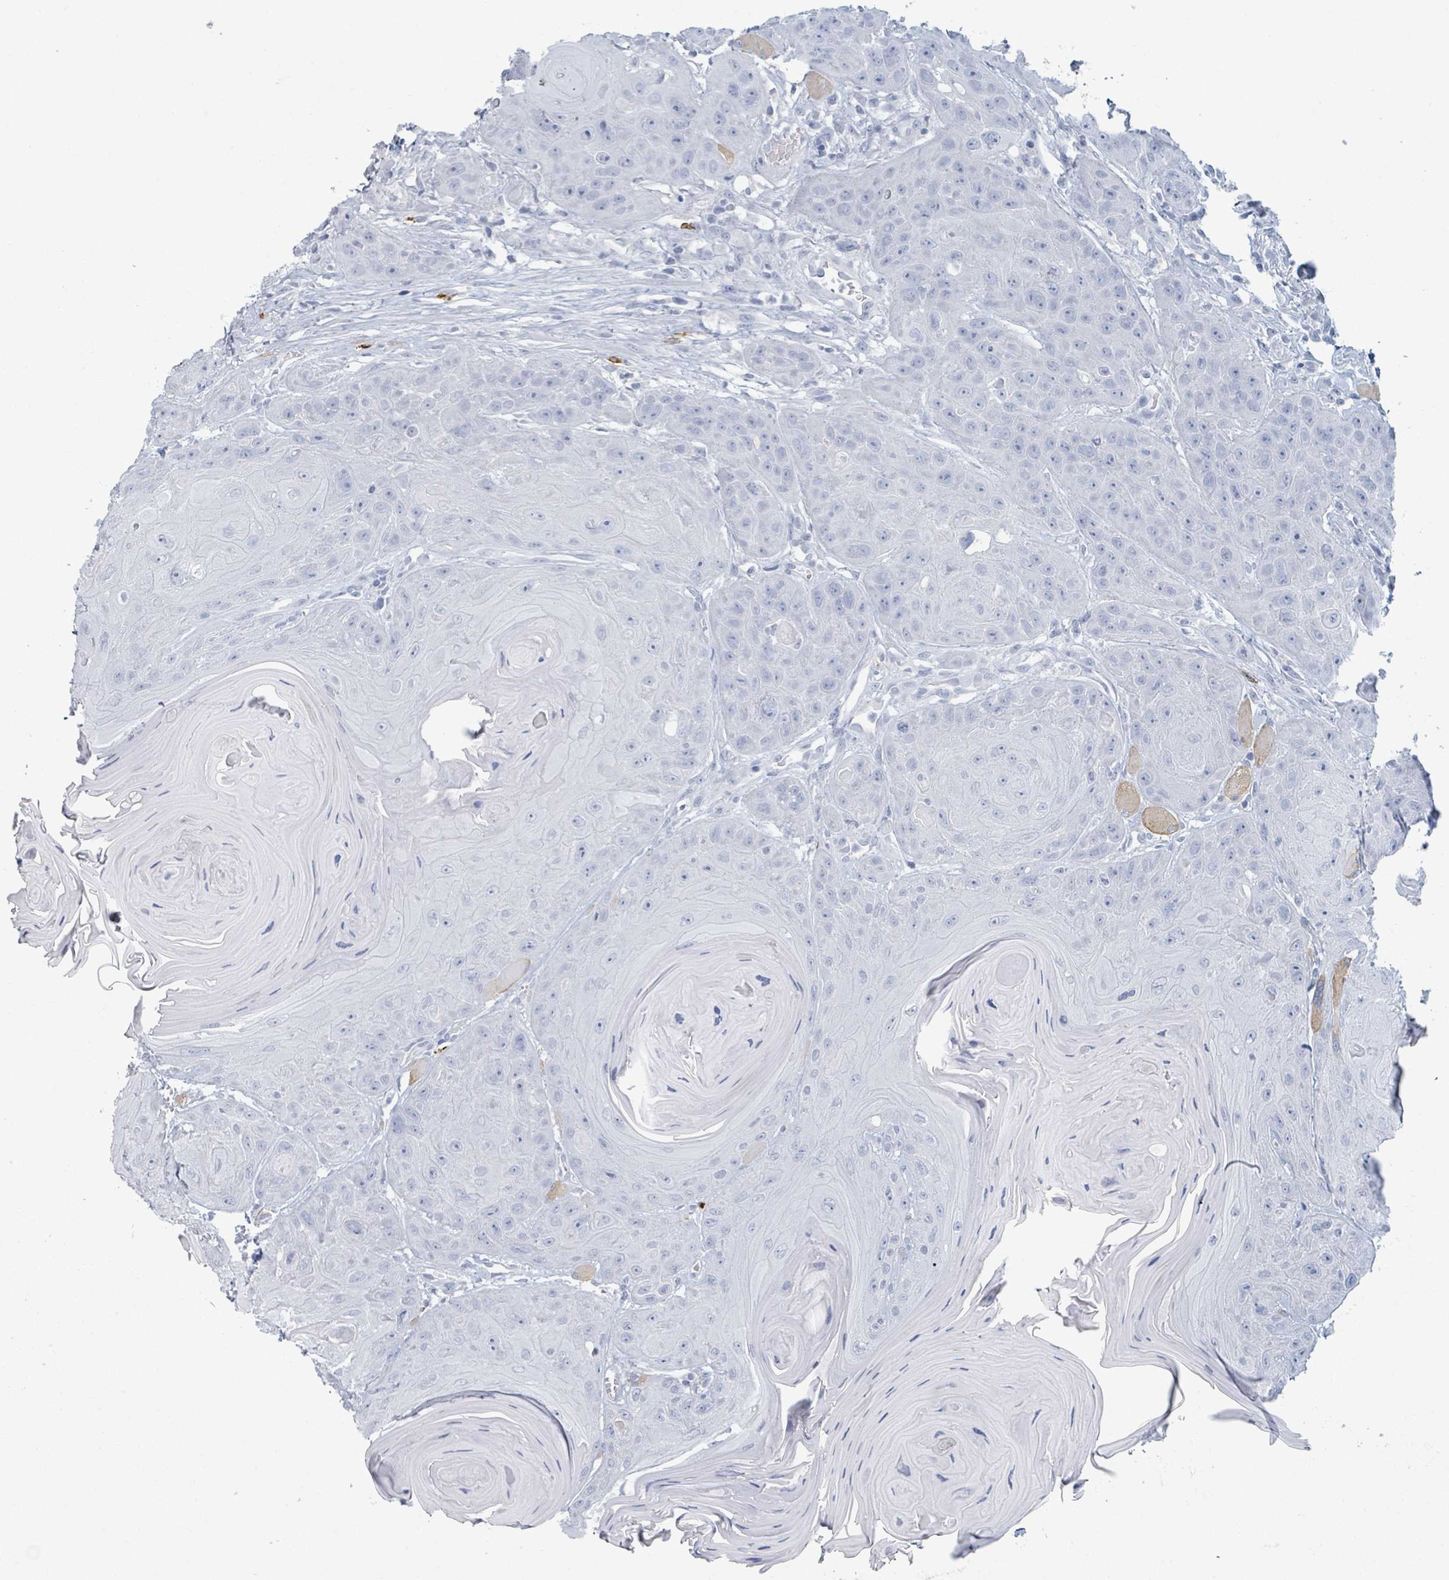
{"staining": {"intensity": "negative", "quantity": "none", "location": "none"}, "tissue": "head and neck cancer", "cell_type": "Tumor cells", "image_type": "cancer", "snomed": [{"axis": "morphology", "description": "Squamous cell carcinoma, NOS"}, {"axis": "topography", "description": "Head-Neck"}], "caption": "IHC micrograph of human head and neck cancer (squamous cell carcinoma) stained for a protein (brown), which displays no expression in tumor cells.", "gene": "VPS13D", "patient": {"sex": "female", "age": 59}}